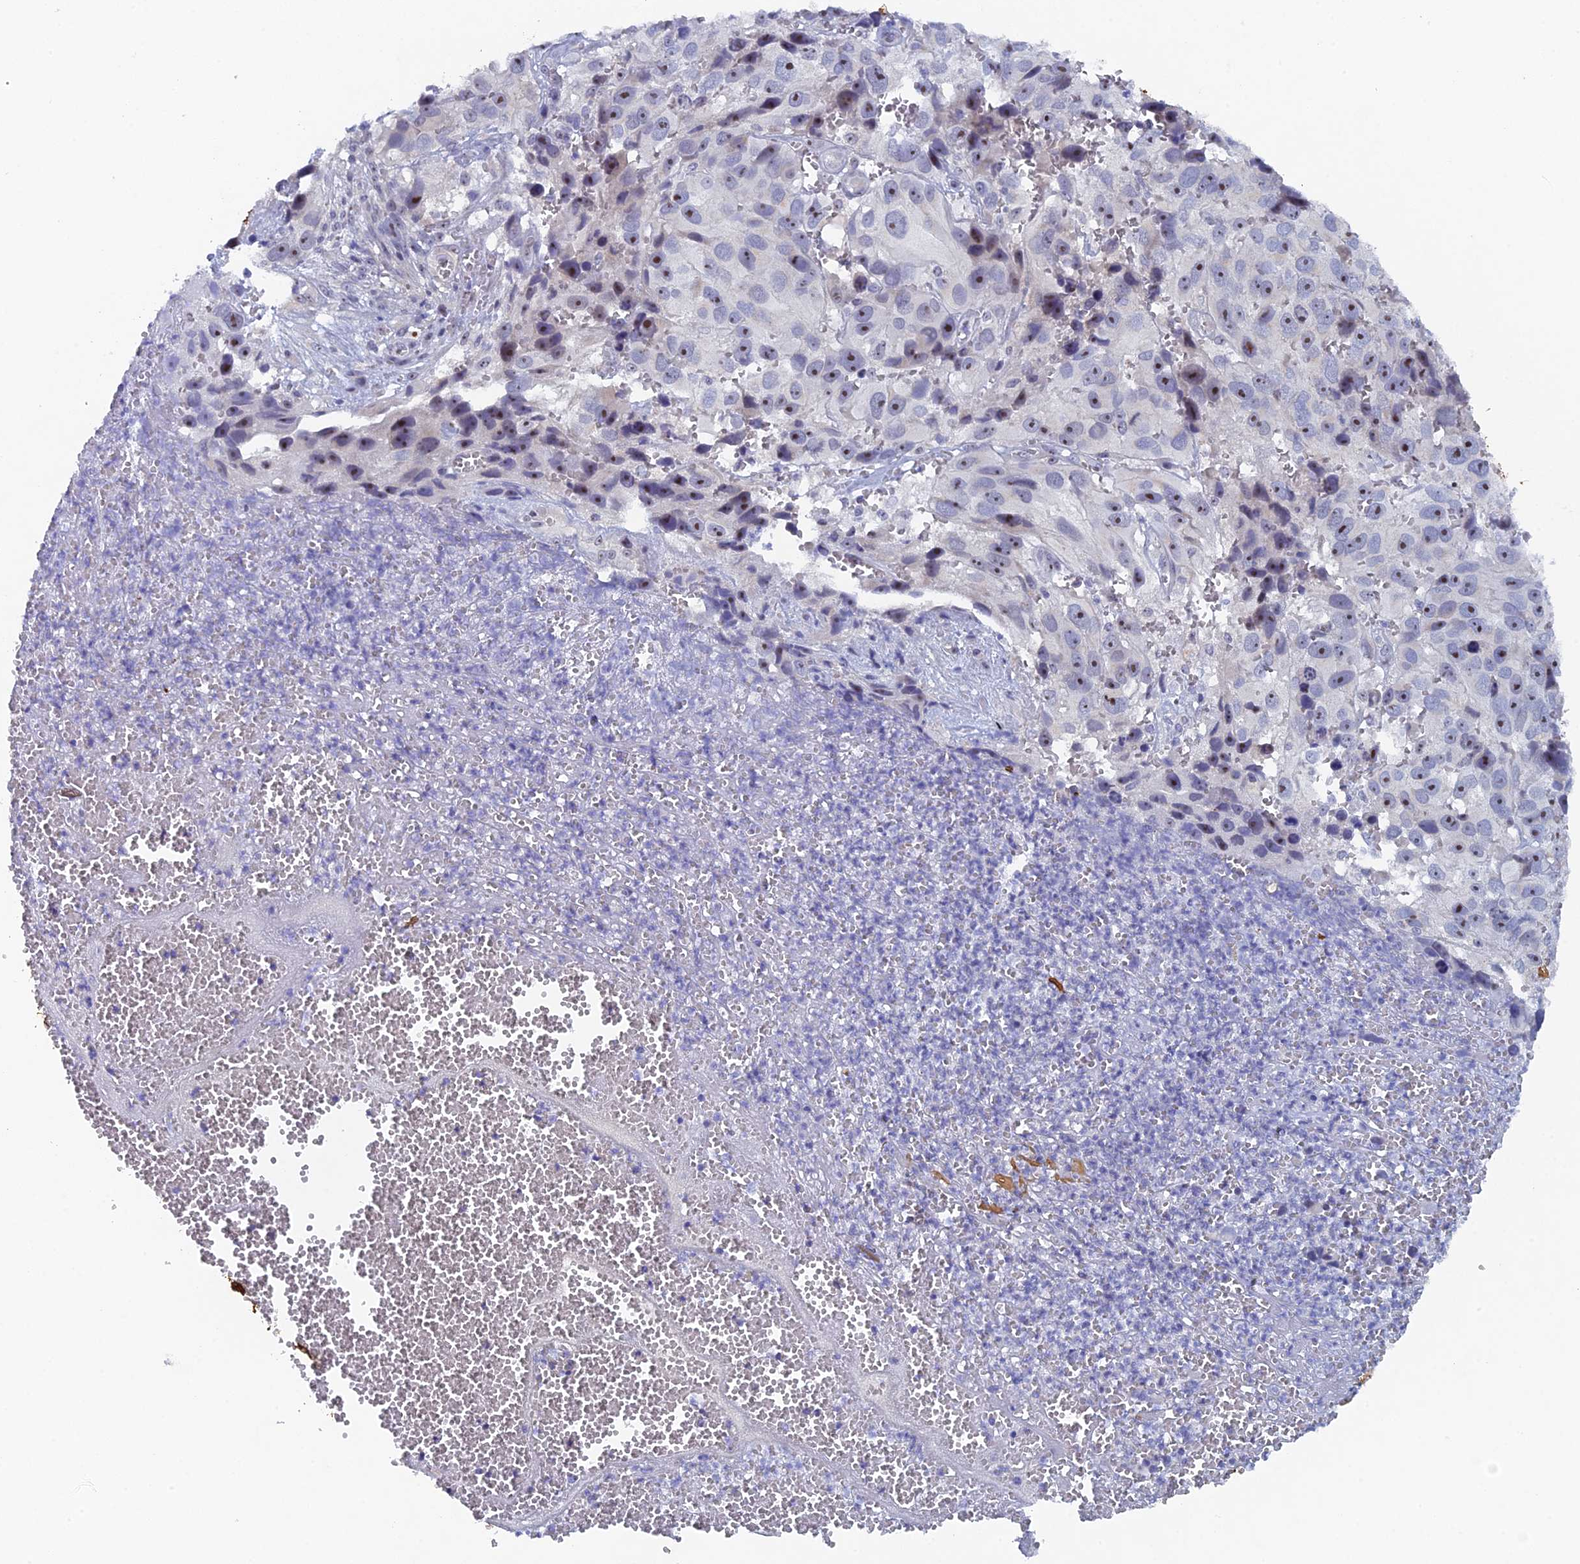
{"staining": {"intensity": "moderate", "quantity": "25%-75%", "location": "nuclear"}, "tissue": "melanoma", "cell_type": "Tumor cells", "image_type": "cancer", "snomed": [{"axis": "morphology", "description": "Malignant melanoma, NOS"}, {"axis": "topography", "description": "Skin"}], "caption": "Tumor cells show medium levels of moderate nuclear expression in about 25%-75% of cells in melanoma.", "gene": "SRFBP1", "patient": {"sex": "male", "age": 84}}